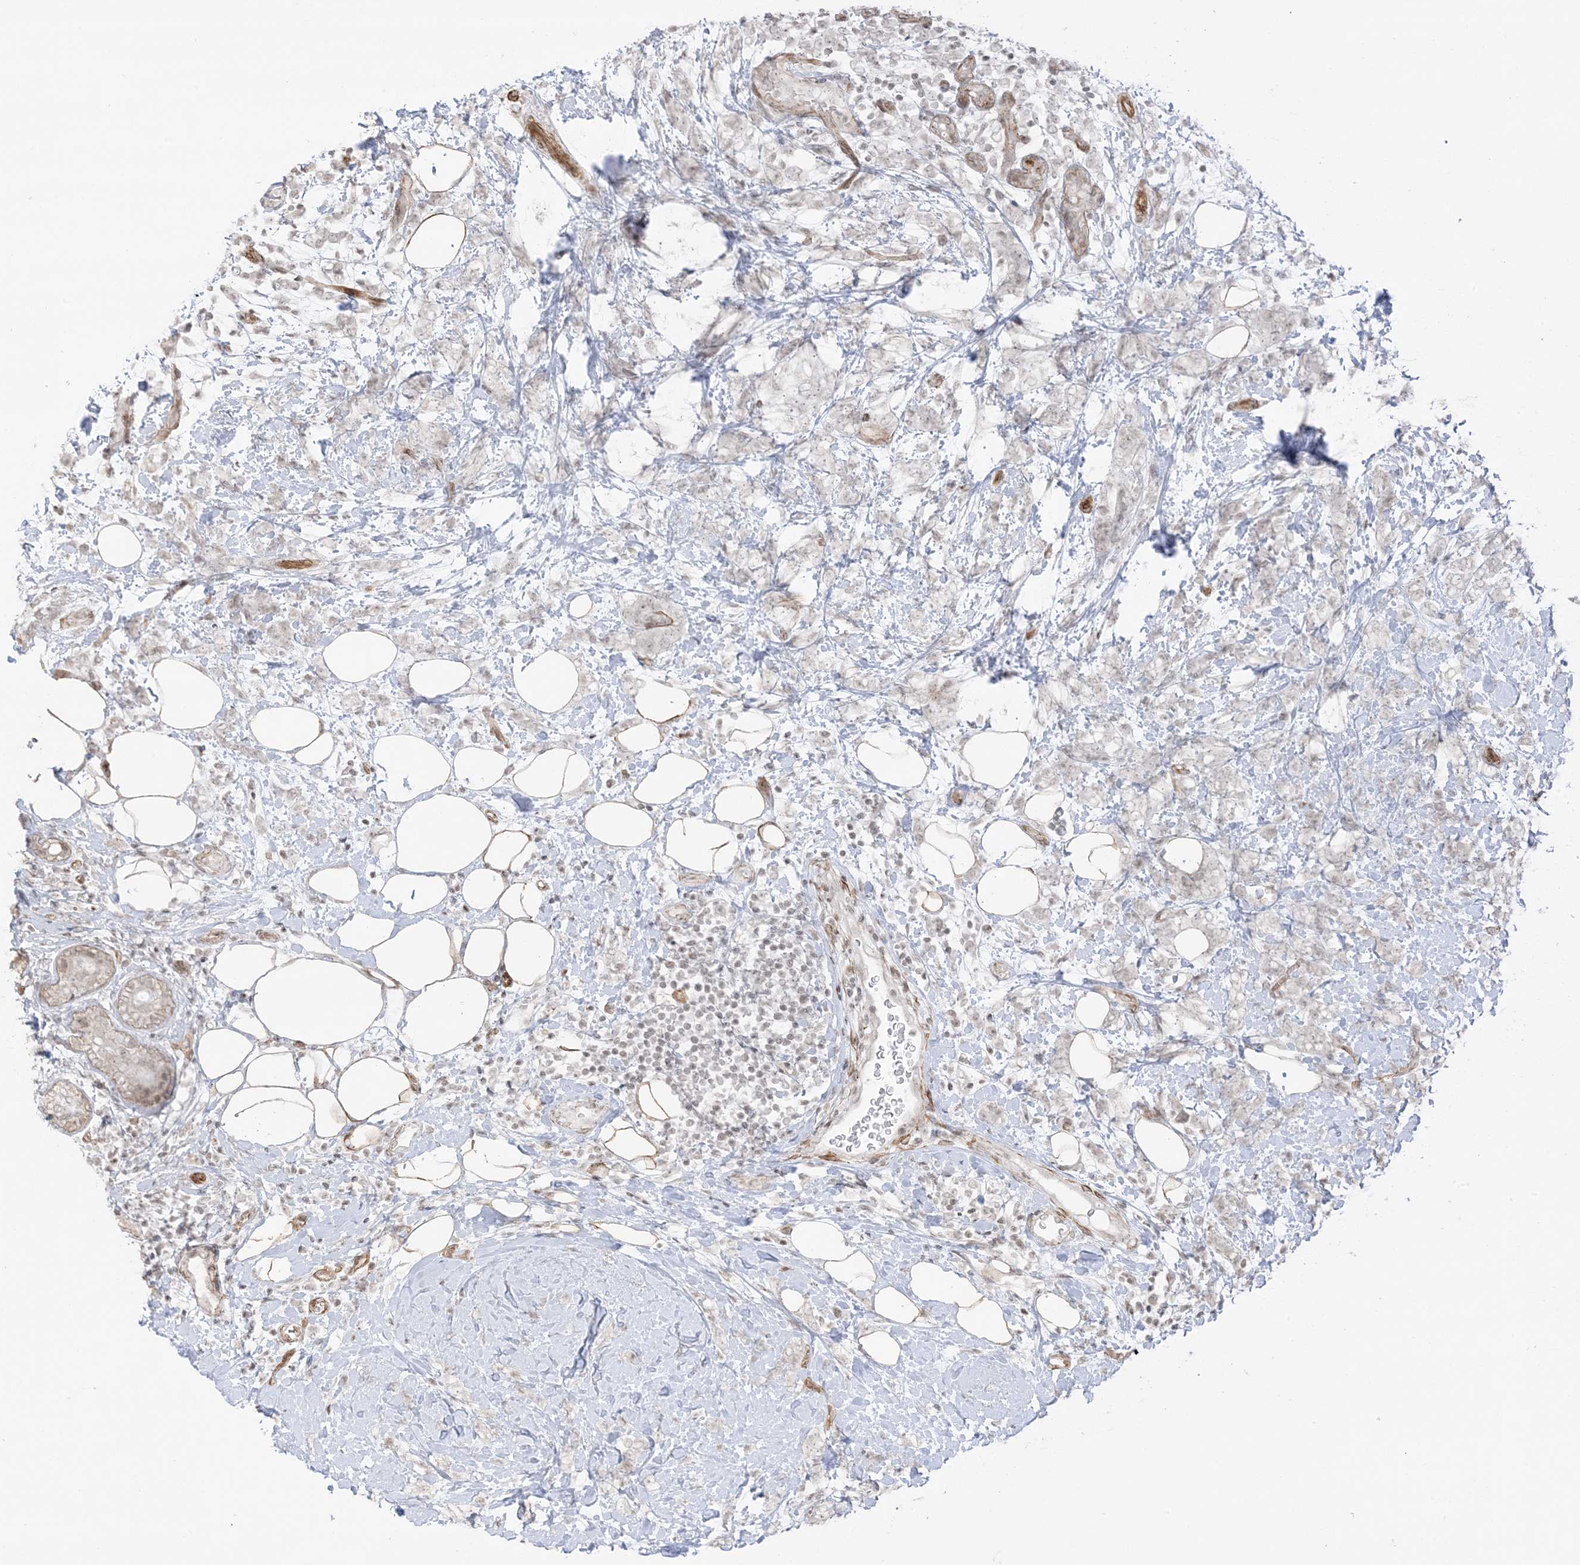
{"staining": {"intensity": "negative", "quantity": "none", "location": "none"}, "tissue": "breast cancer", "cell_type": "Tumor cells", "image_type": "cancer", "snomed": [{"axis": "morphology", "description": "Lobular carcinoma"}, {"axis": "topography", "description": "Breast"}], "caption": "An immunohistochemistry photomicrograph of lobular carcinoma (breast) is shown. There is no staining in tumor cells of lobular carcinoma (breast). (Stains: DAB IHC with hematoxylin counter stain, Microscopy: brightfield microscopy at high magnification).", "gene": "METAP1D", "patient": {"sex": "female", "age": 58}}